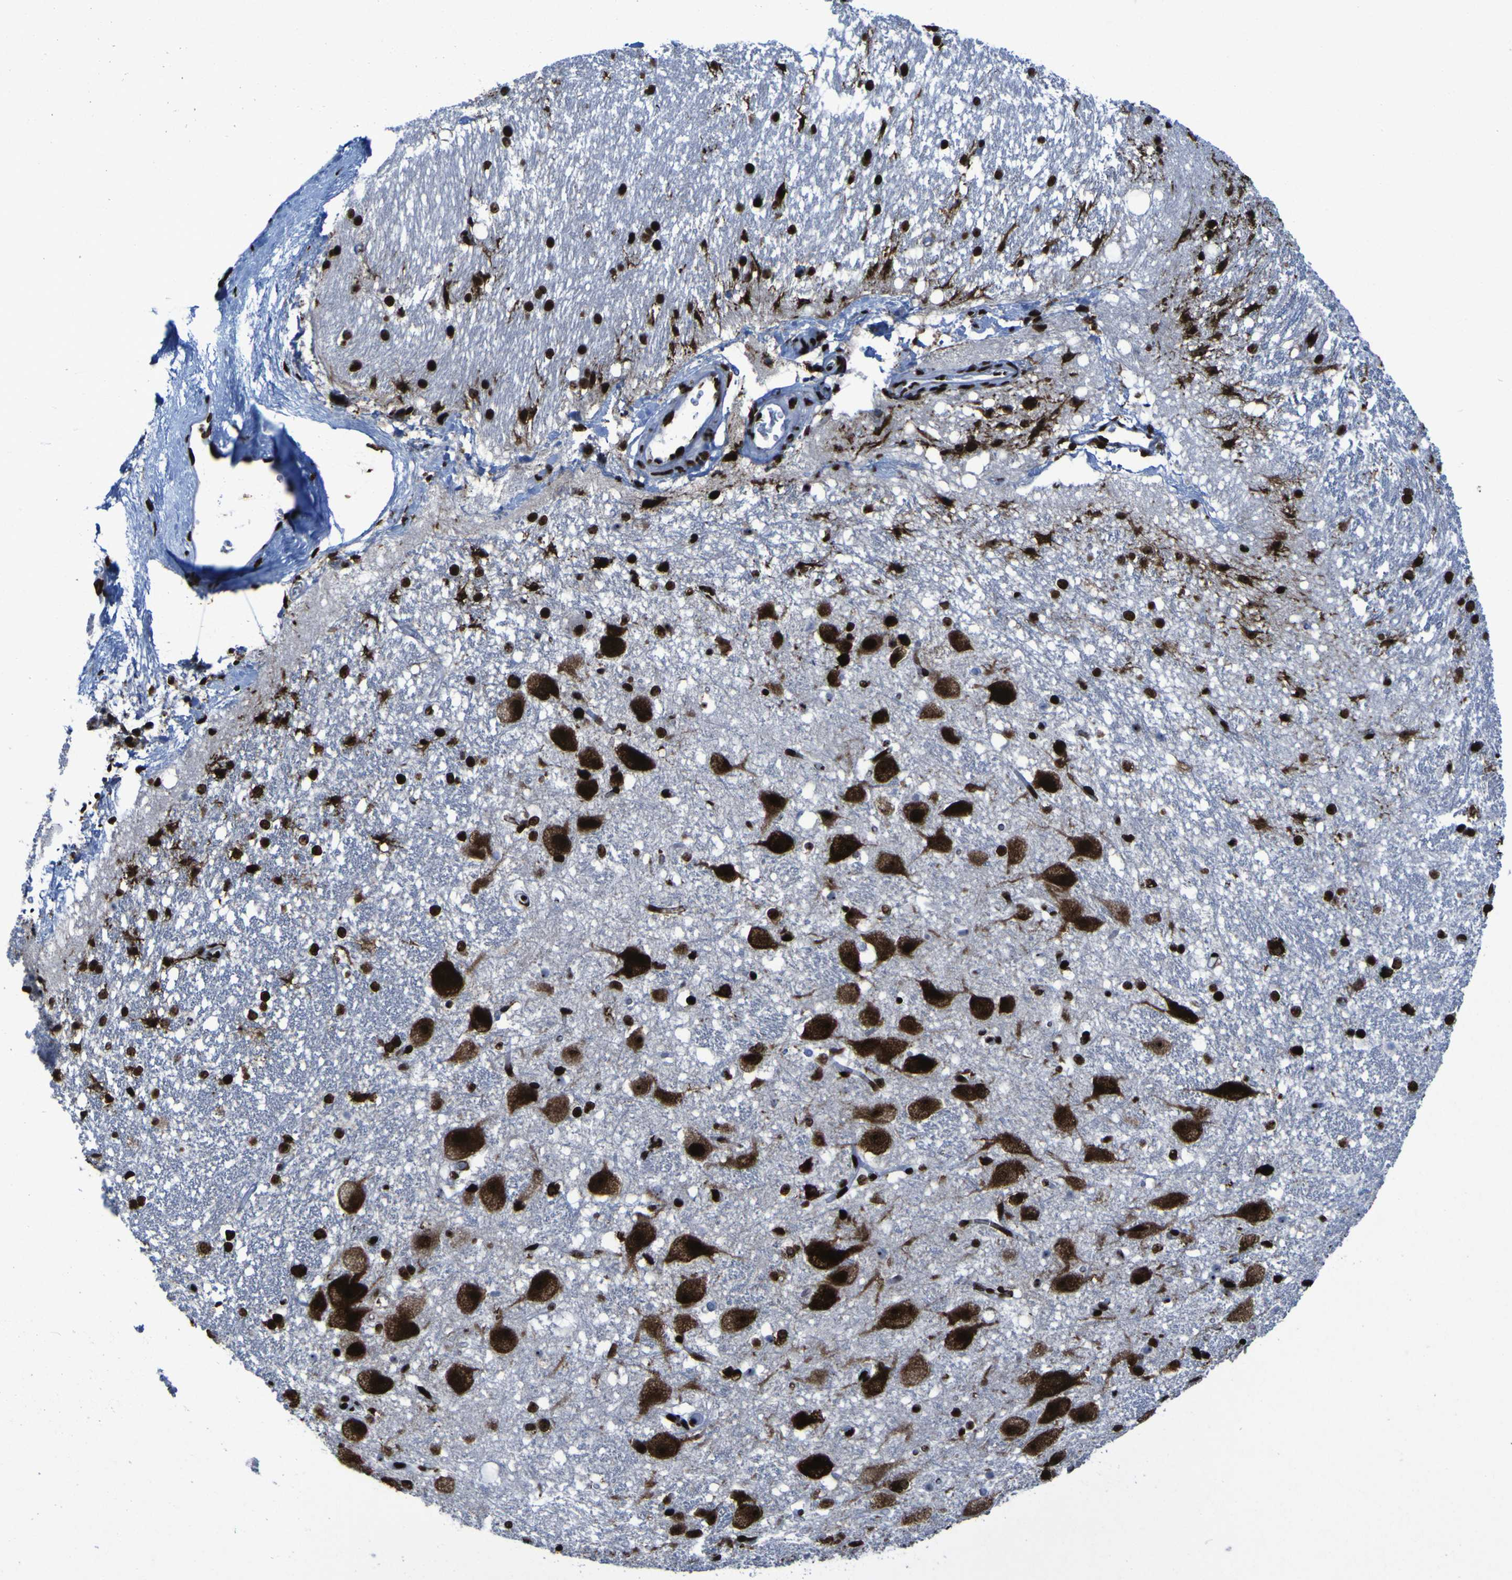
{"staining": {"intensity": "strong", "quantity": ">75%", "location": "nuclear"}, "tissue": "hippocampus", "cell_type": "Glial cells", "image_type": "normal", "snomed": [{"axis": "morphology", "description": "Normal tissue, NOS"}, {"axis": "topography", "description": "Hippocampus"}], "caption": "A photomicrograph showing strong nuclear expression in approximately >75% of glial cells in unremarkable hippocampus, as visualized by brown immunohistochemical staining.", "gene": "NPM1", "patient": {"sex": "female", "age": 19}}